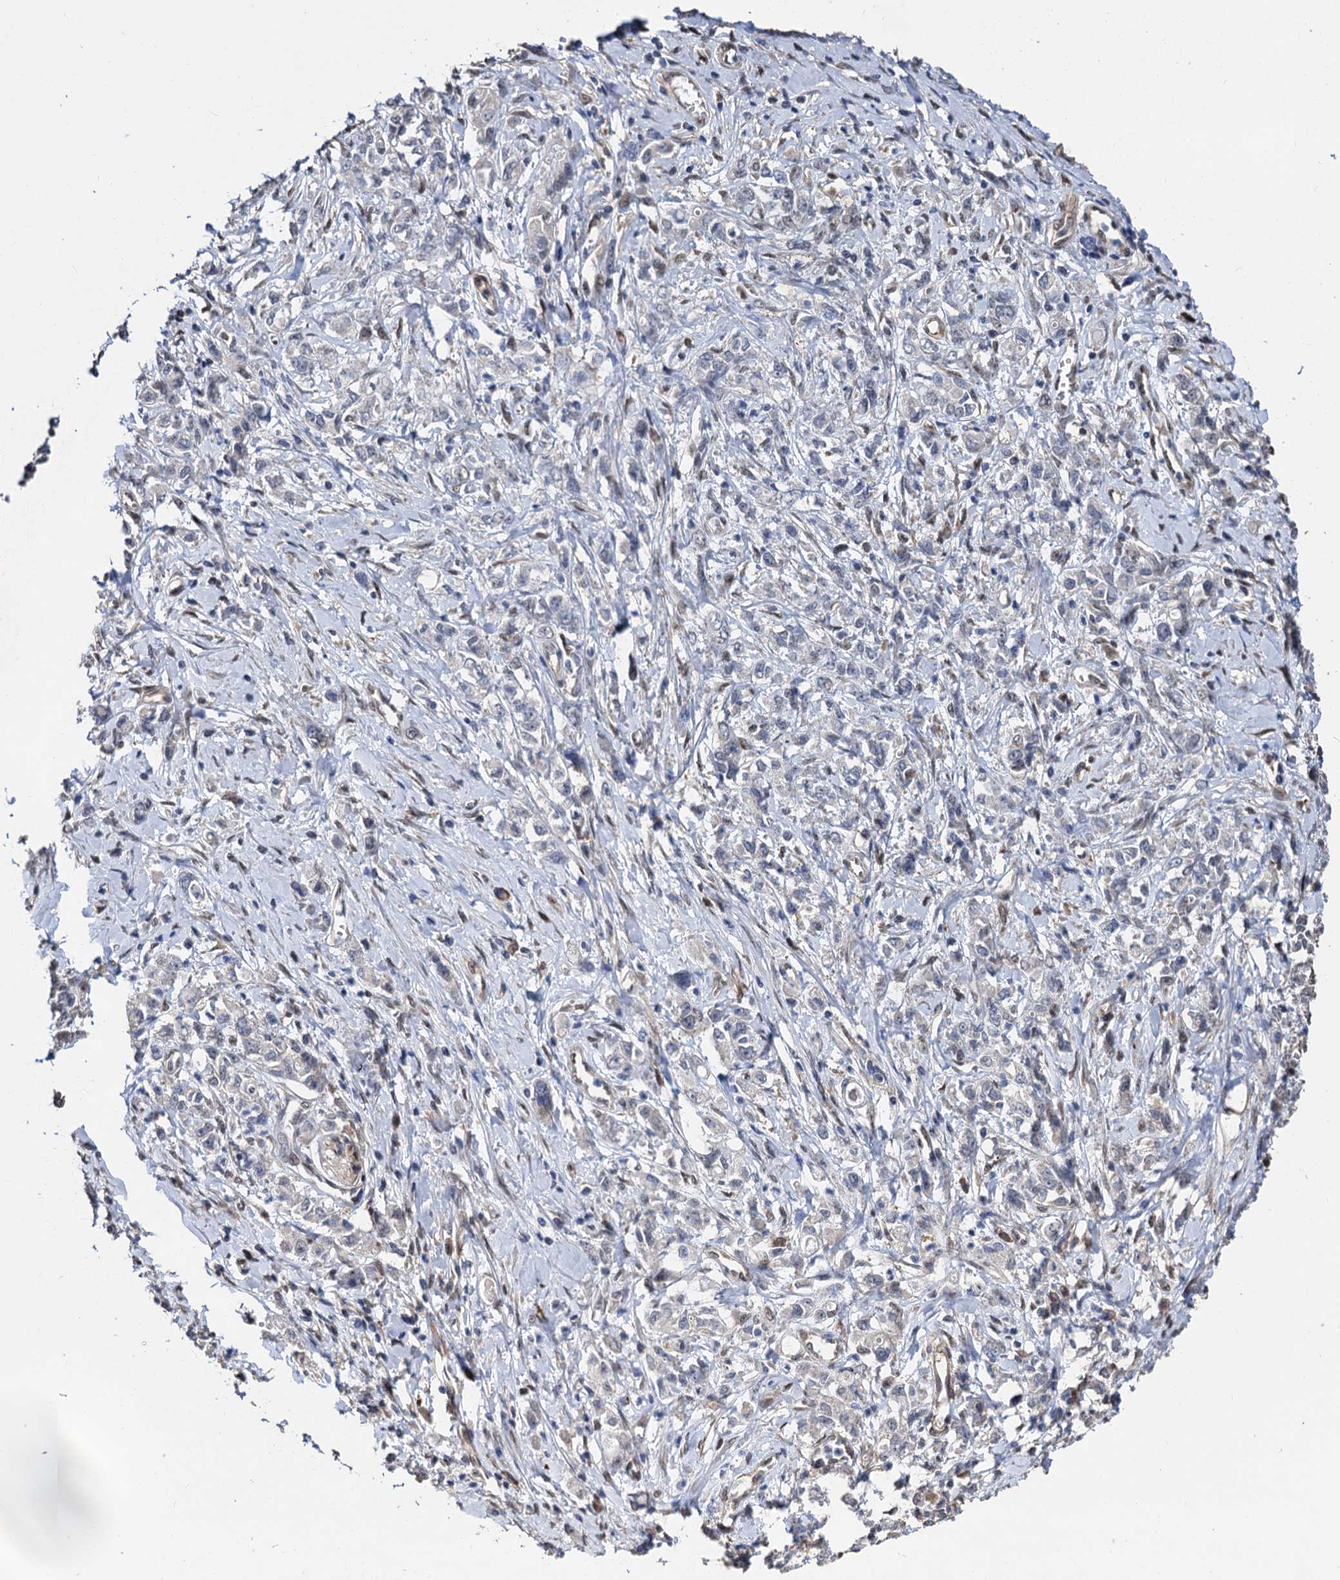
{"staining": {"intensity": "negative", "quantity": "none", "location": "none"}, "tissue": "stomach cancer", "cell_type": "Tumor cells", "image_type": "cancer", "snomed": [{"axis": "morphology", "description": "Adenocarcinoma, NOS"}, {"axis": "topography", "description": "Stomach"}], "caption": "Stomach cancer (adenocarcinoma) stained for a protein using immunohistochemistry (IHC) displays no staining tumor cells.", "gene": "PSMD4", "patient": {"sex": "female", "age": 76}}